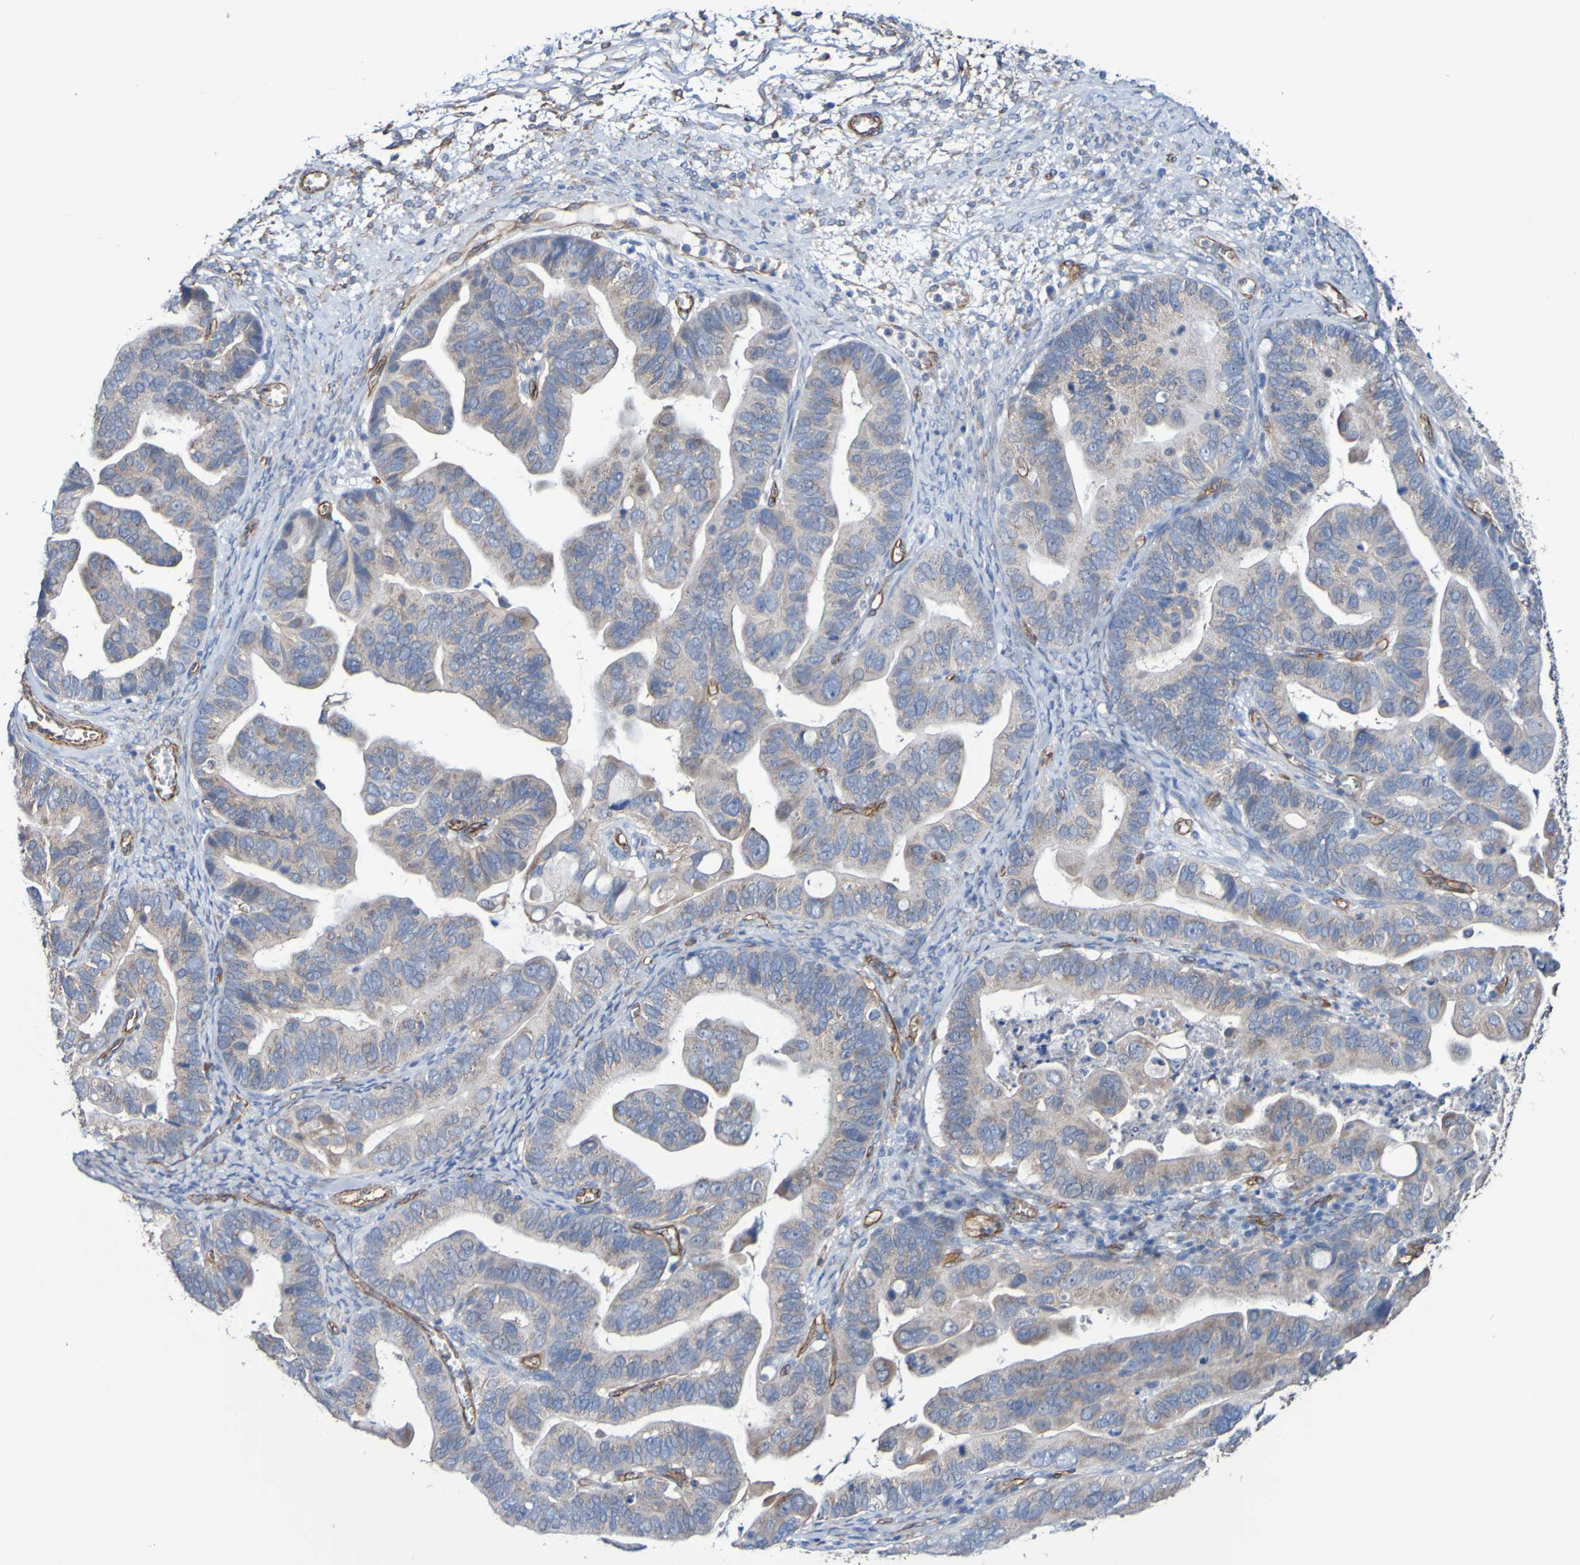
{"staining": {"intensity": "weak", "quantity": "25%-75%", "location": "cytoplasmic/membranous"}, "tissue": "ovarian cancer", "cell_type": "Tumor cells", "image_type": "cancer", "snomed": [{"axis": "morphology", "description": "Cystadenocarcinoma, serous, NOS"}, {"axis": "topography", "description": "Ovary"}], "caption": "This histopathology image demonstrates immunohistochemistry staining of human ovarian serous cystadenocarcinoma, with low weak cytoplasmic/membranous staining in about 25%-75% of tumor cells.", "gene": "ELMOD3", "patient": {"sex": "female", "age": 56}}